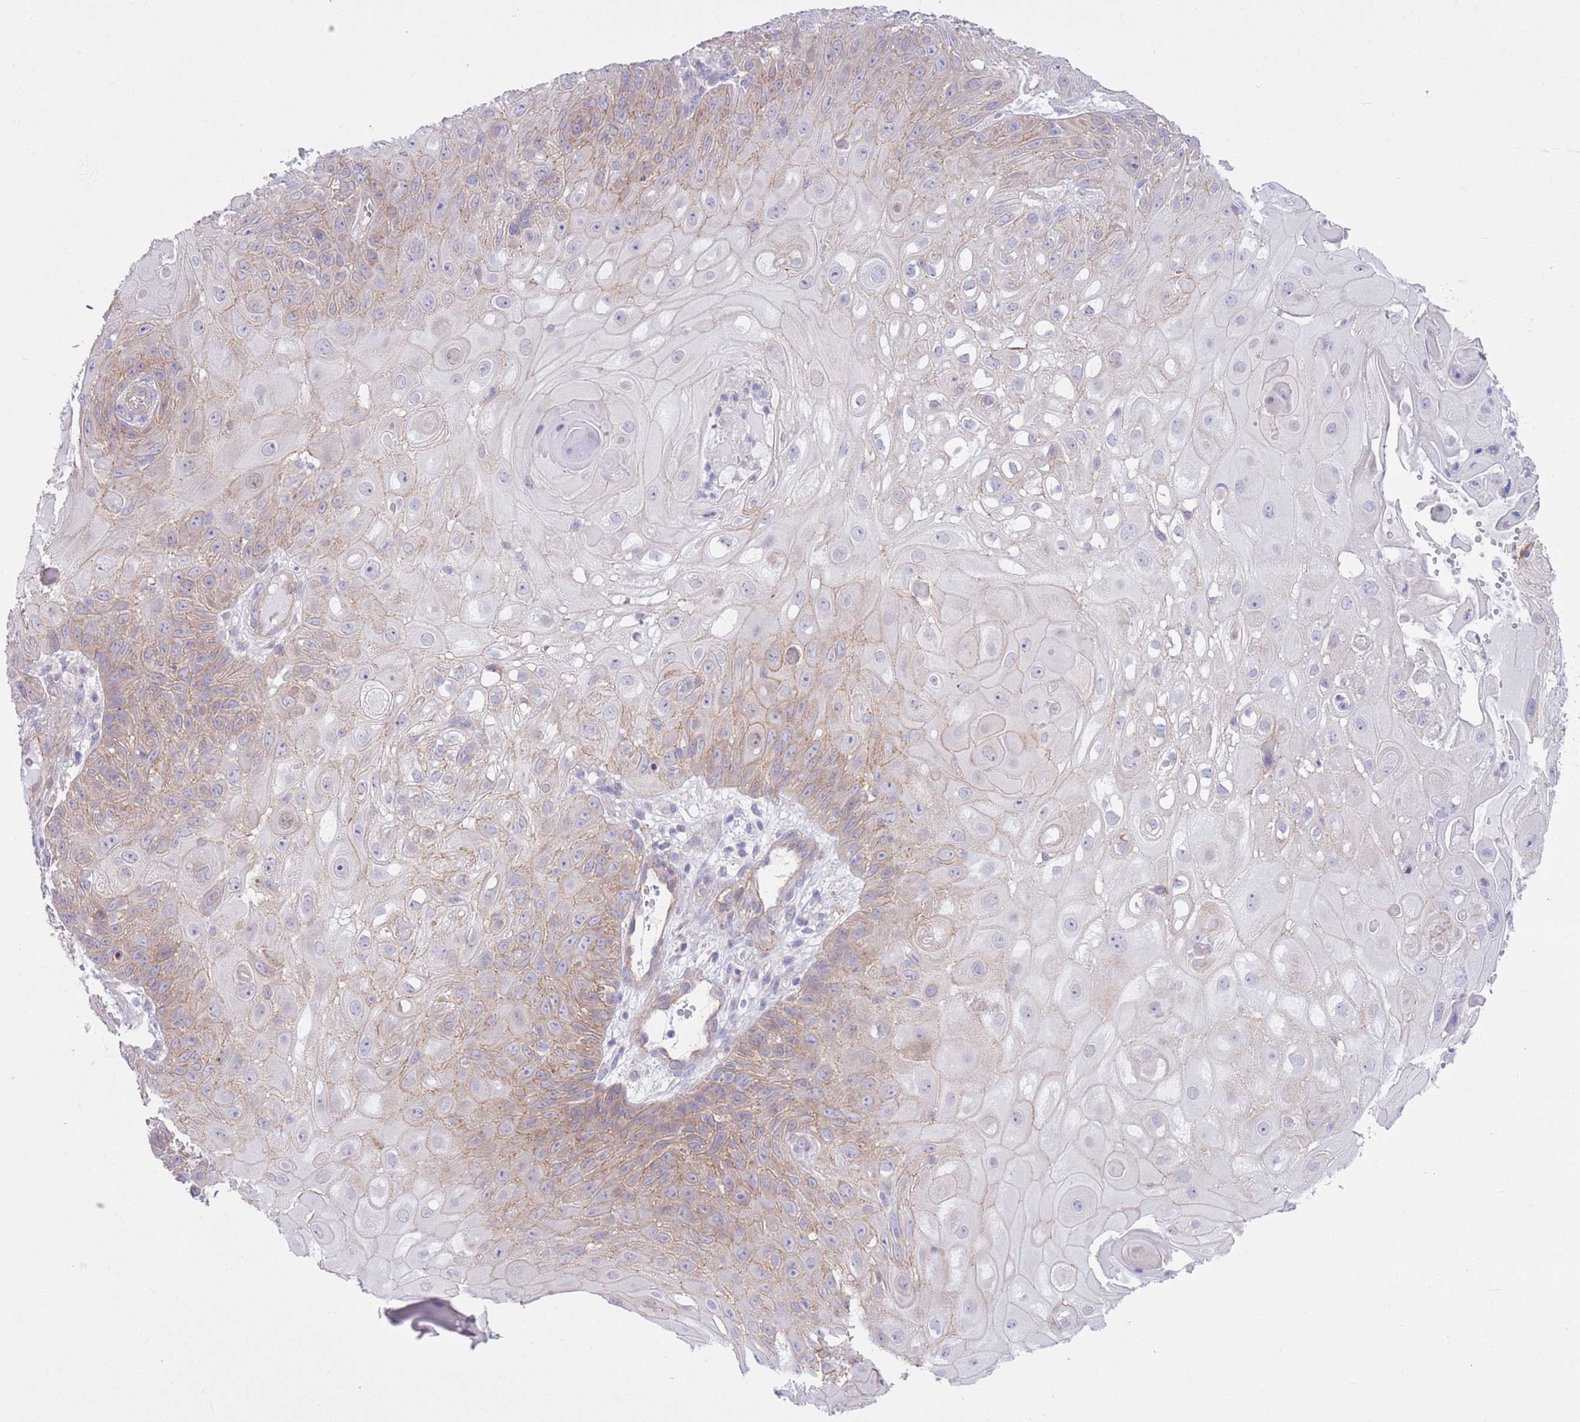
{"staining": {"intensity": "weak", "quantity": "25%-75%", "location": "cytoplasmic/membranous"}, "tissue": "skin cancer", "cell_type": "Tumor cells", "image_type": "cancer", "snomed": [{"axis": "morphology", "description": "Normal tissue, NOS"}, {"axis": "morphology", "description": "Squamous cell carcinoma, NOS"}, {"axis": "topography", "description": "Skin"}, {"axis": "topography", "description": "Cartilage tissue"}], "caption": "Immunohistochemistry (IHC) histopathology image of neoplastic tissue: skin cancer (squamous cell carcinoma) stained using immunohistochemistry displays low levels of weak protein expression localized specifically in the cytoplasmic/membranous of tumor cells, appearing as a cytoplasmic/membranous brown color.", "gene": "PARP8", "patient": {"sex": "female", "age": 79}}